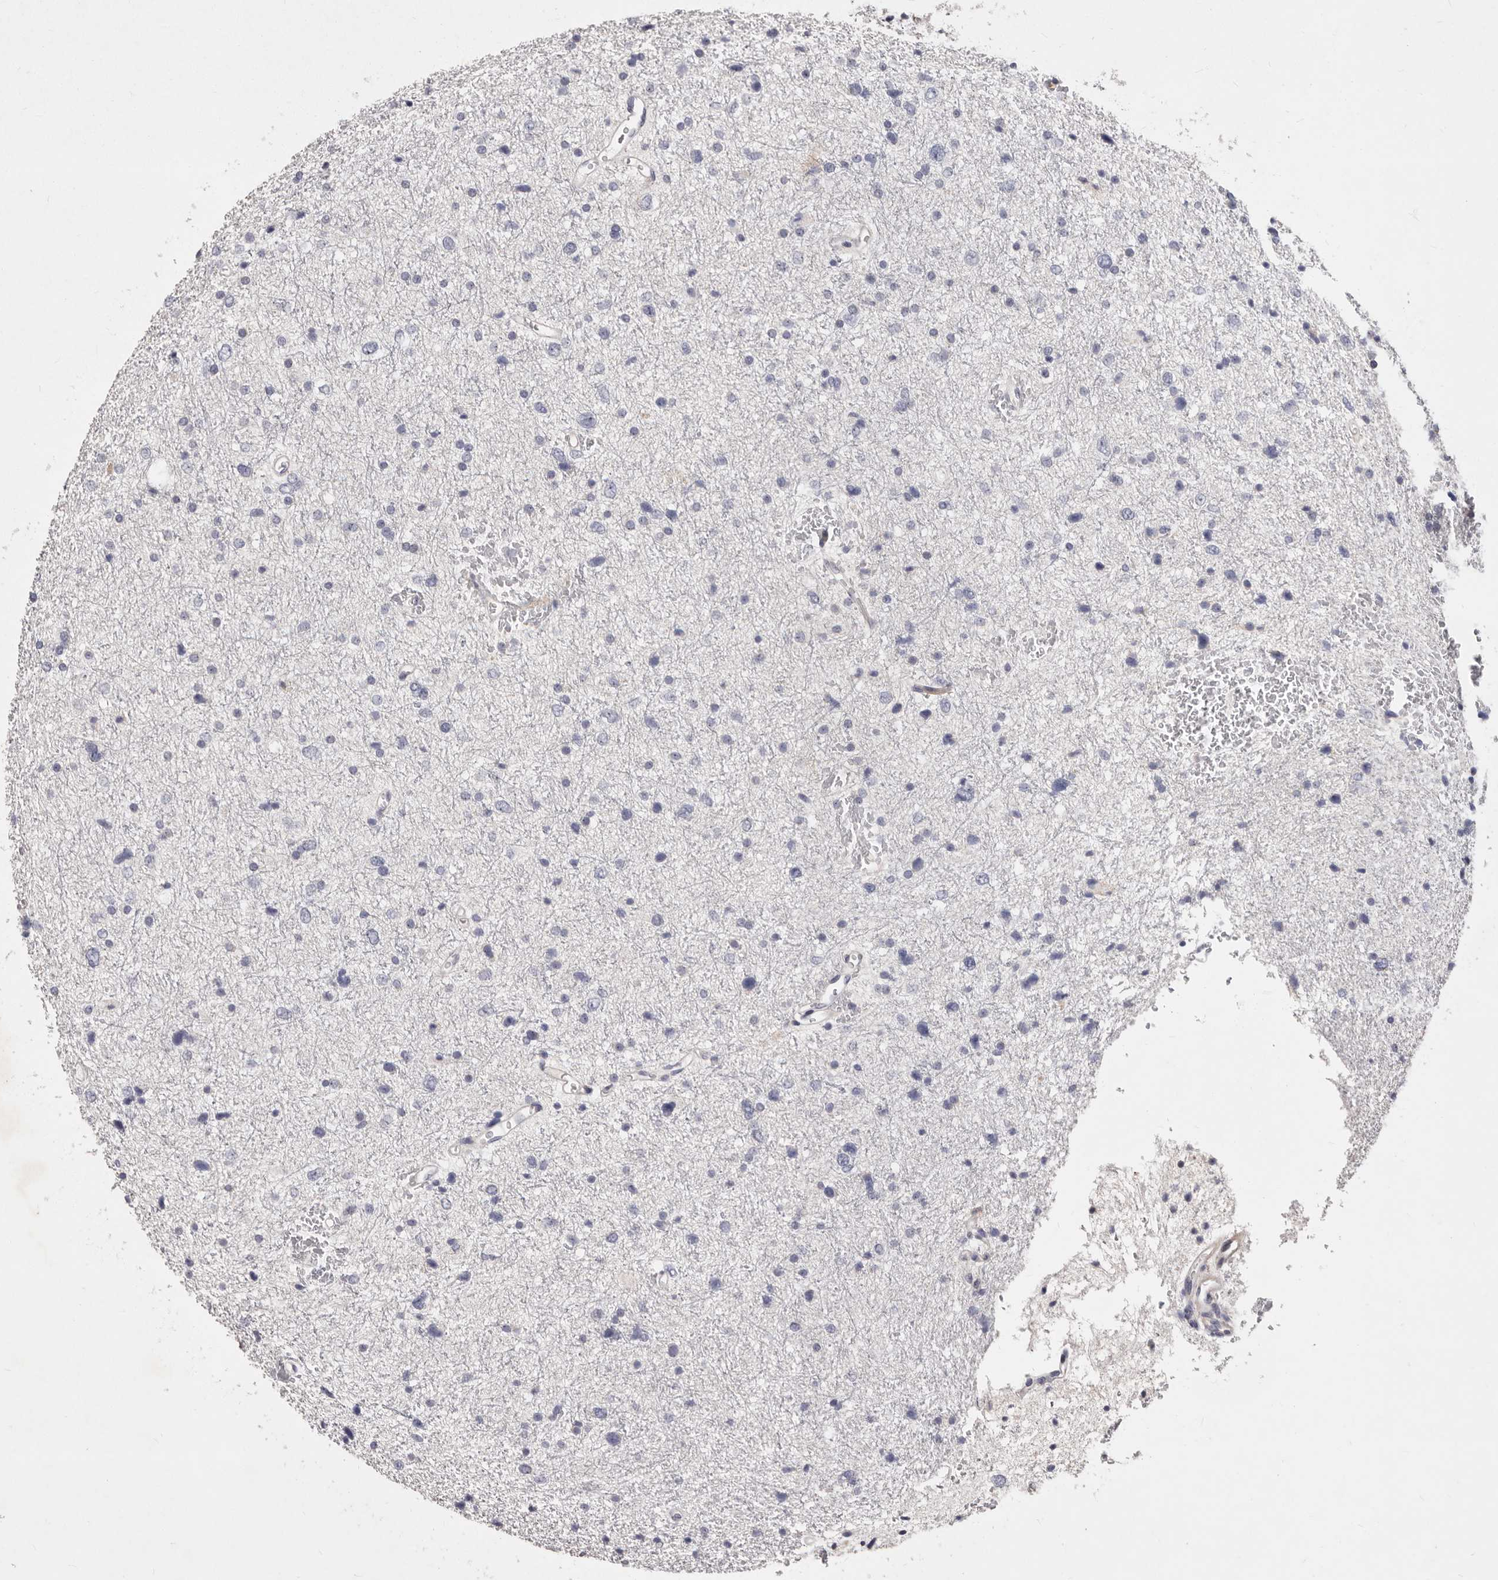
{"staining": {"intensity": "negative", "quantity": "none", "location": "none"}, "tissue": "glioma", "cell_type": "Tumor cells", "image_type": "cancer", "snomed": [{"axis": "morphology", "description": "Glioma, malignant, Low grade"}, {"axis": "topography", "description": "Brain"}], "caption": "DAB (3,3'-diaminobenzidine) immunohistochemical staining of glioma reveals no significant expression in tumor cells. The staining was performed using DAB to visualize the protein expression in brown, while the nuclei were stained in blue with hematoxylin (Magnification: 20x).", "gene": "NUBPL", "patient": {"sex": "female", "age": 37}}